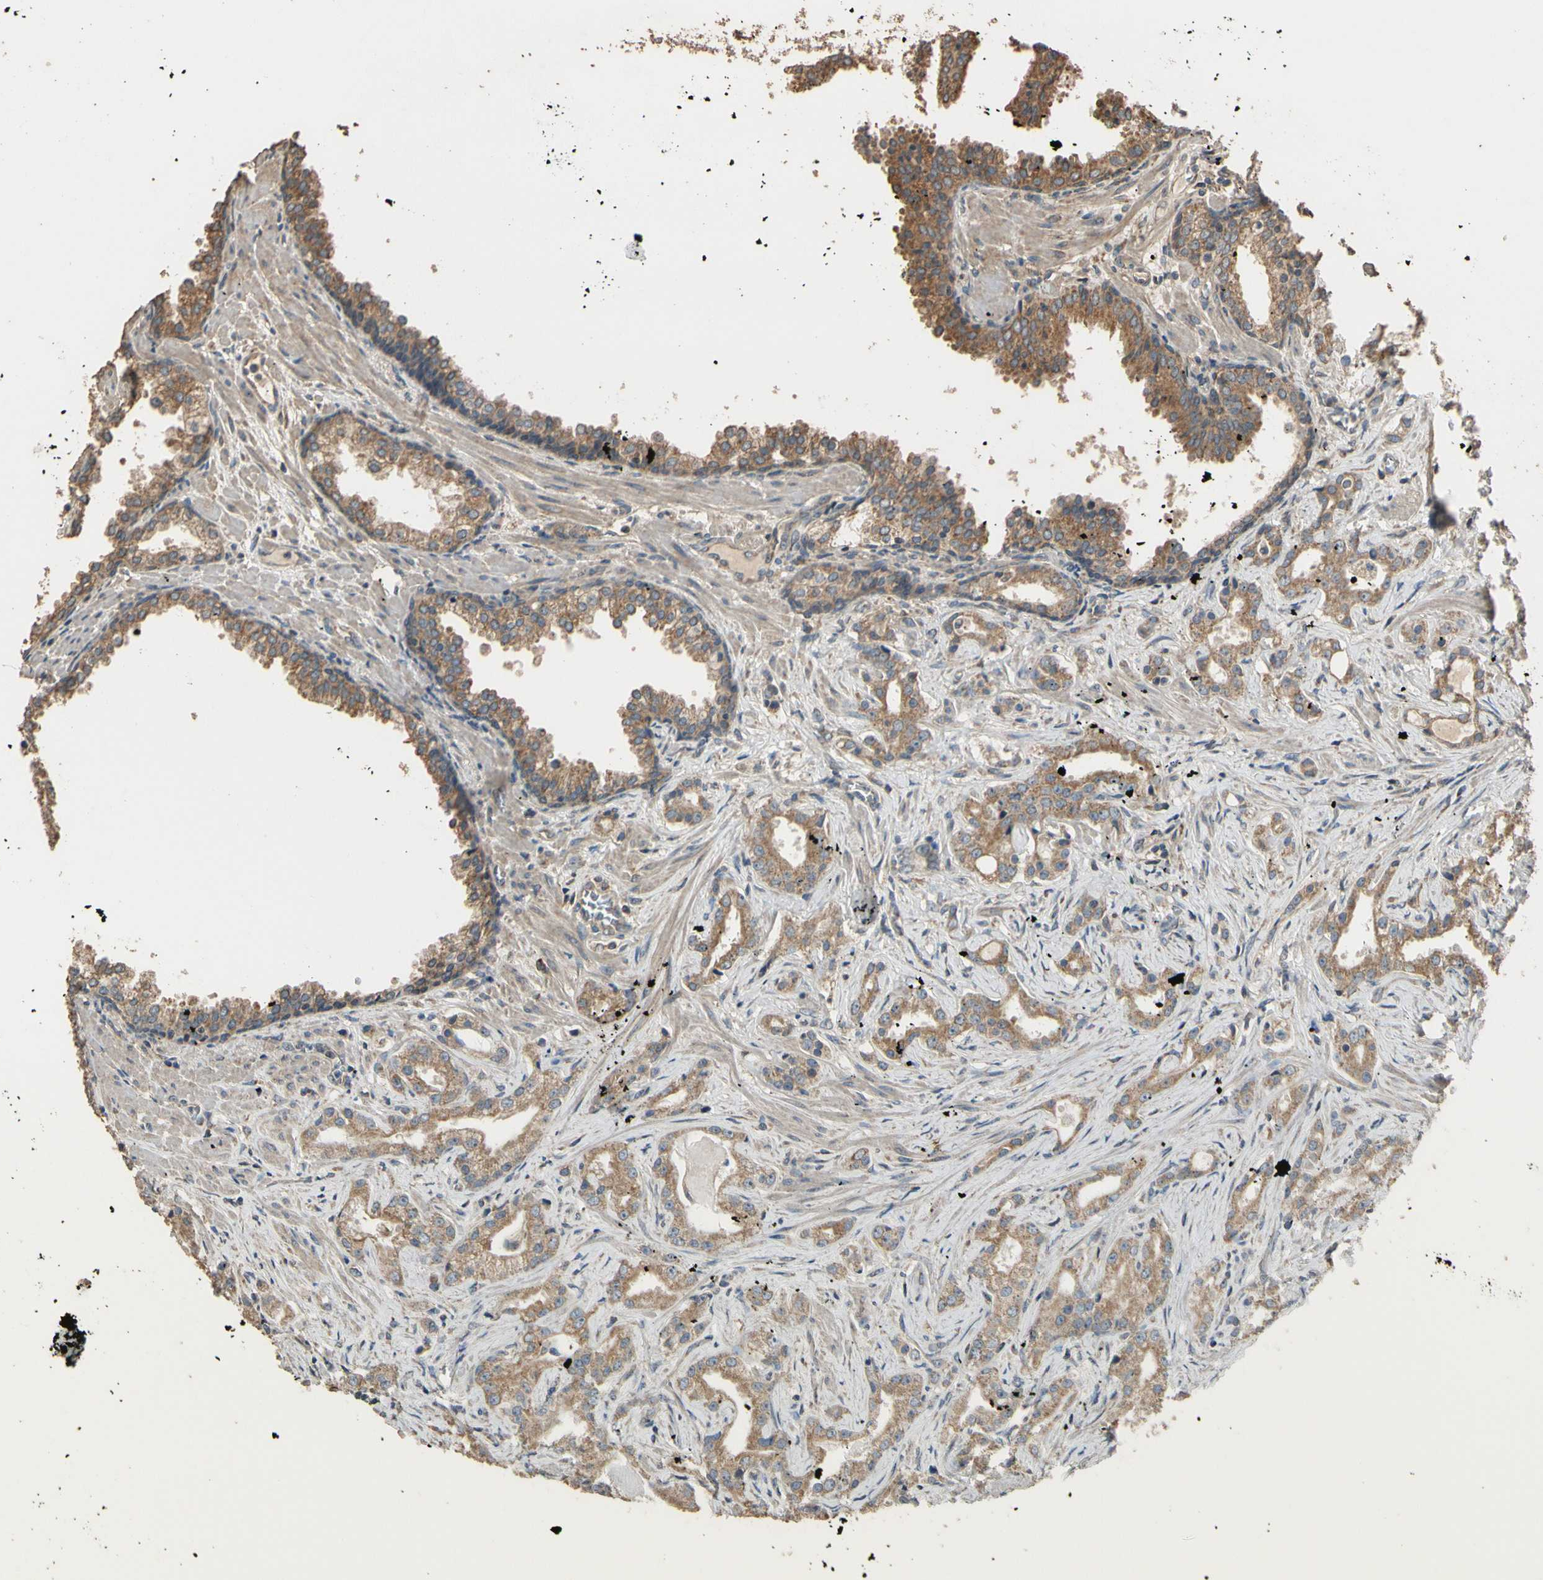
{"staining": {"intensity": "moderate", "quantity": ">75%", "location": "cytoplasmic/membranous"}, "tissue": "prostate cancer", "cell_type": "Tumor cells", "image_type": "cancer", "snomed": [{"axis": "morphology", "description": "Adenocarcinoma, Low grade"}, {"axis": "topography", "description": "Prostate"}], "caption": "Moderate cytoplasmic/membranous expression for a protein is present in approximately >75% of tumor cells of prostate cancer (adenocarcinoma (low-grade)) using immunohistochemistry.", "gene": "STX18", "patient": {"sex": "male", "age": 59}}